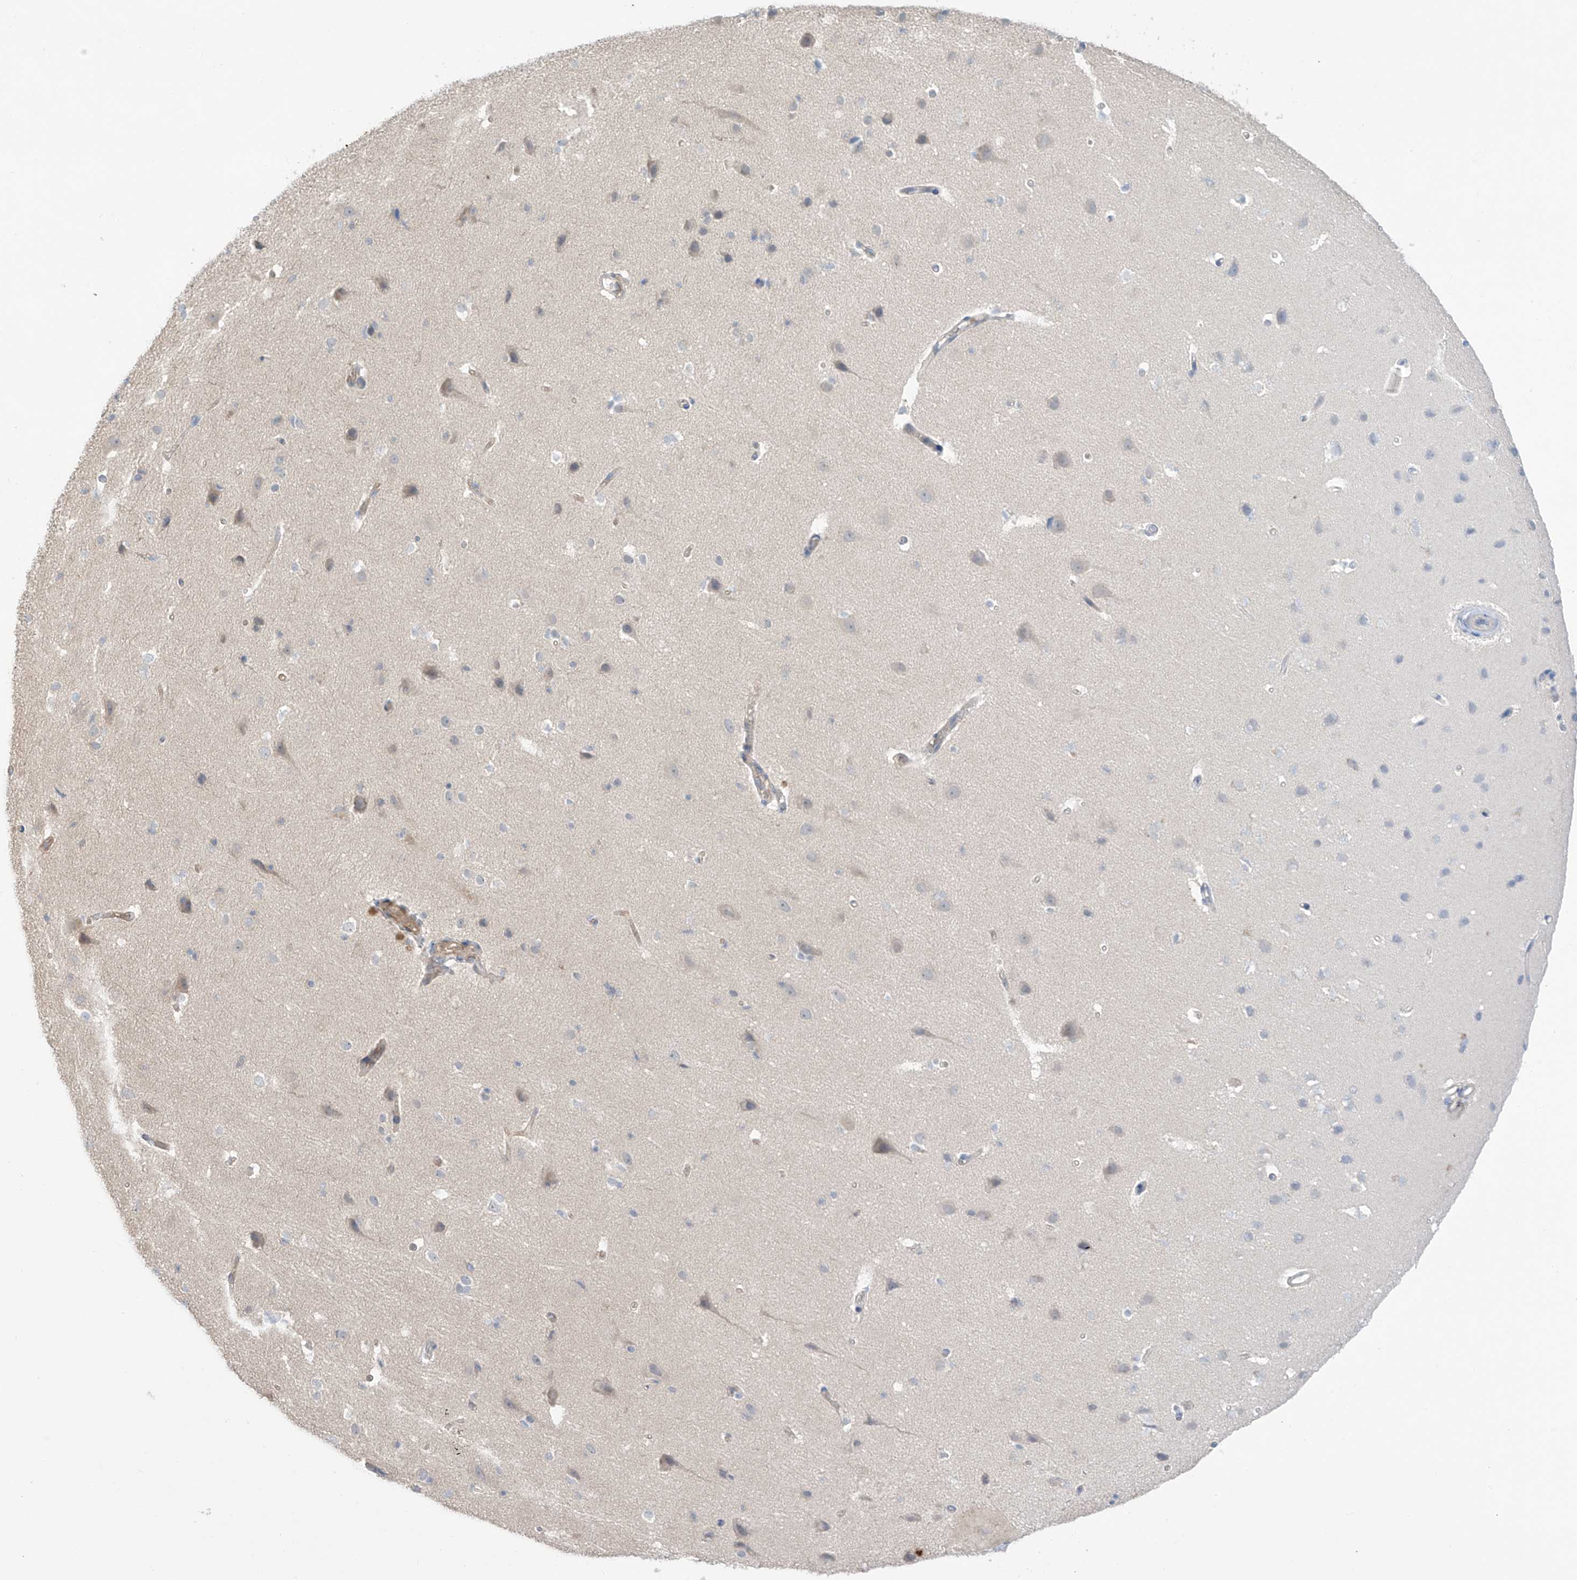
{"staining": {"intensity": "moderate", "quantity": "25%-75%", "location": "cytoplasmic/membranous"}, "tissue": "cerebral cortex", "cell_type": "Endothelial cells", "image_type": "normal", "snomed": [{"axis": "morphology", "description": "Normal tissue, NOS"}, {"axis": "topography", "description": "Cerebral cortex"}], "caption": "Immunohistochemical staining of unremarkable cerebral cortex displays 25%-75% levels of moderate cytoplasmic/membranous protein expression in about 25%-75% of endothelial cells. (Stains: DAB in brown, nuclei in blue, Microscopy: brightfield microscopy at high magnification).", "gene": "TRMU", "patient": {"sex": "male", "age": 34}}